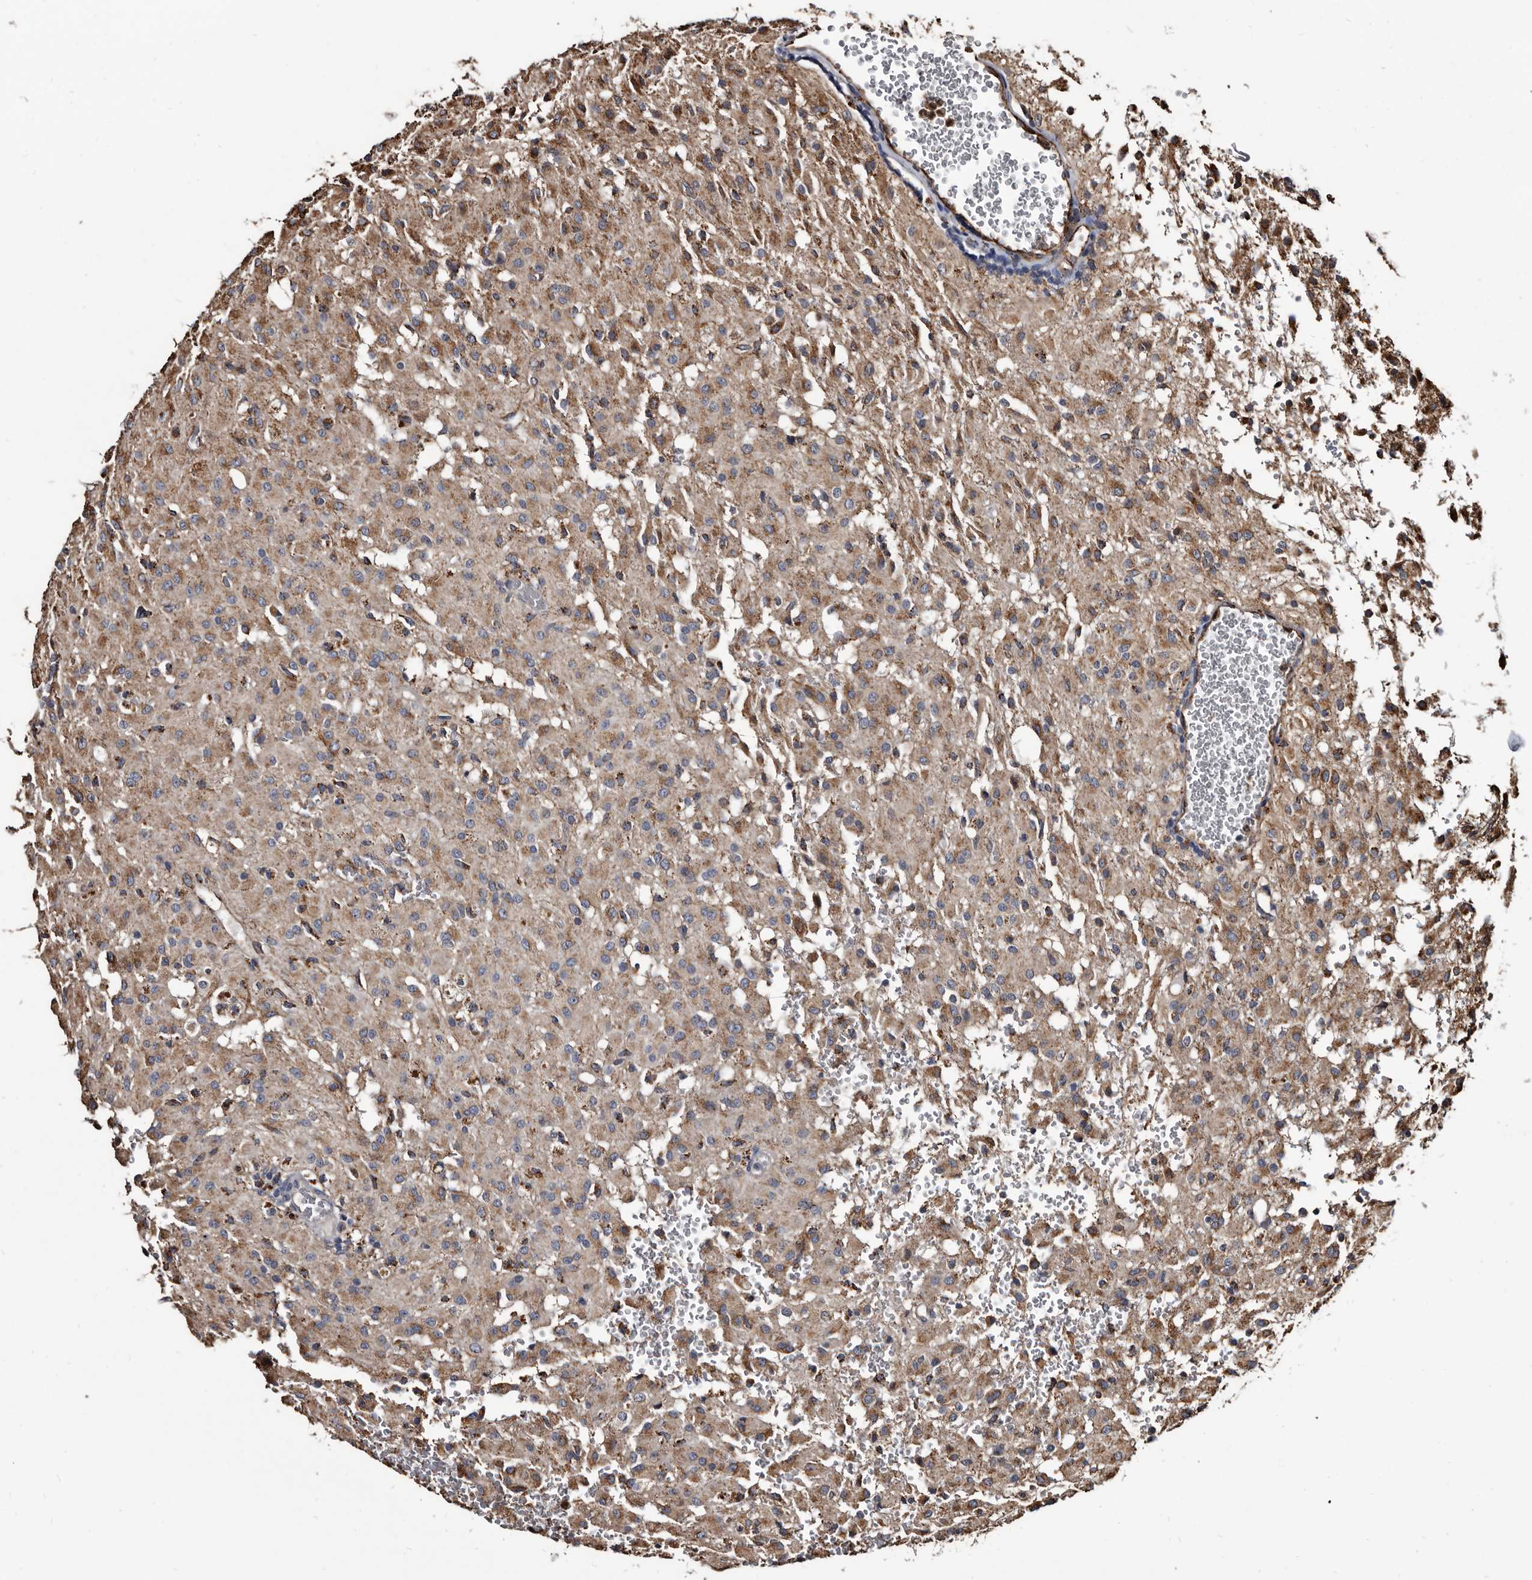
{"staining": {"intensity": "moderate", "quantity": ">75%", "location": "cytoplasmic/membranous"}, "tissue": "glioma", "cell_type": "Tumor cells", "image_type": "cancer", "snomed": [{"axis": "morphology", "description": "Glioma, malignant, High grade"}, {"axis": "topography", "description": "Brain"}], "caption": "Protein expression analysis of malignant glioma (high-grade) displays moderate cytoplasmic/membranous expression in approximately >75% of tumor cells. (DAB (3,3'-diaminobenzidine) IHC with brightfield microscopy, high magnification).", "gene": "CTSA", "patient": {"sex": "female", "age": 59}}